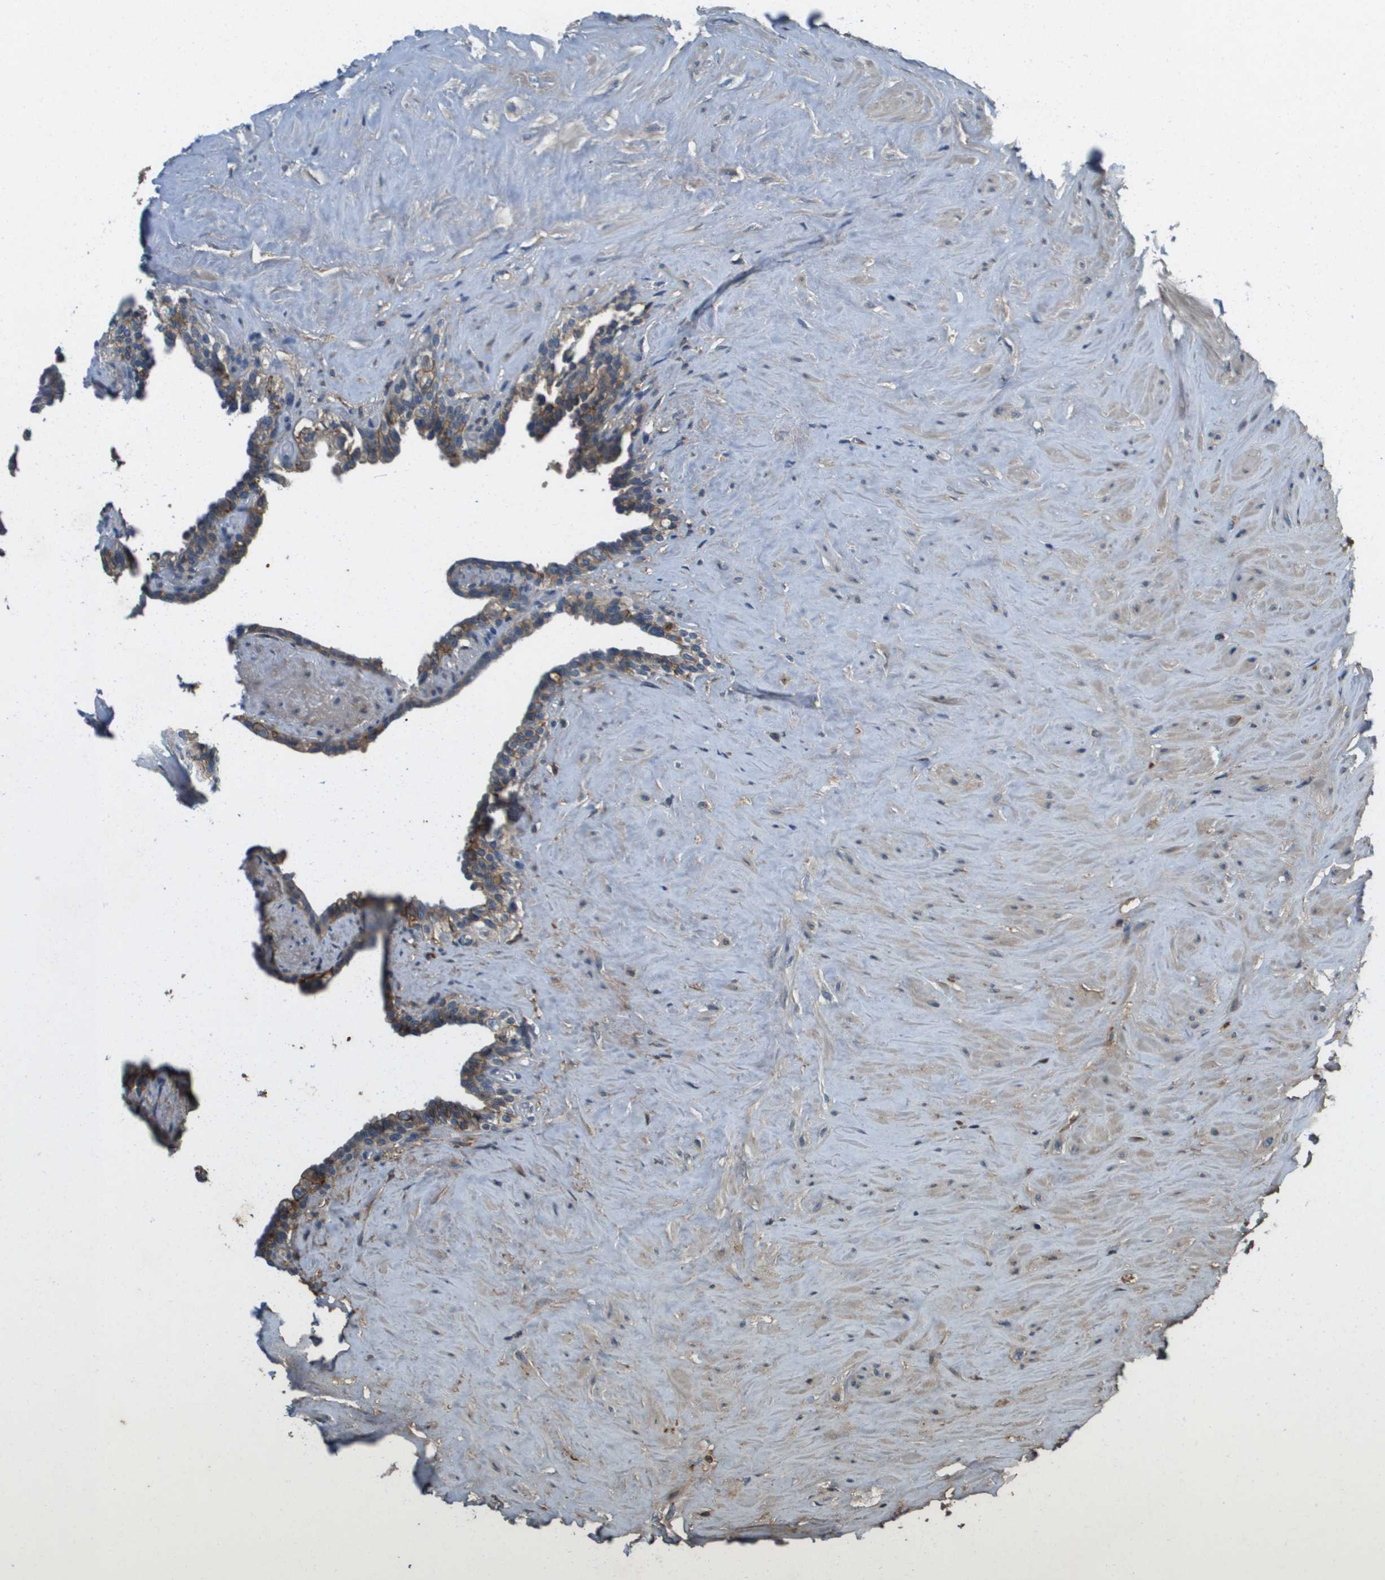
{"staining": {"intensity": "weak", "quantity": "<25%", "location": "cytoplasmic/membranous"}, "tissue": "seminal vesicle", "cell_type": "Glandular cells", "image_type": "normal", "snomed": [{"axis": "morphology", "description": "Normal tissue, NOS"}, {"axis": "topography", "description": "Seminal veicle"}], "caption": "Protein analysis of normal seminal vesicle reveals no significant expression in glandular cells. The staining is performed using DAB (3,3'-diaminobenzidine) brown chromogen with nuclei counter-stained in using hematoxylin.", "gene": "SLC16A3", "patient": {"sex": "male", "age": 63}}